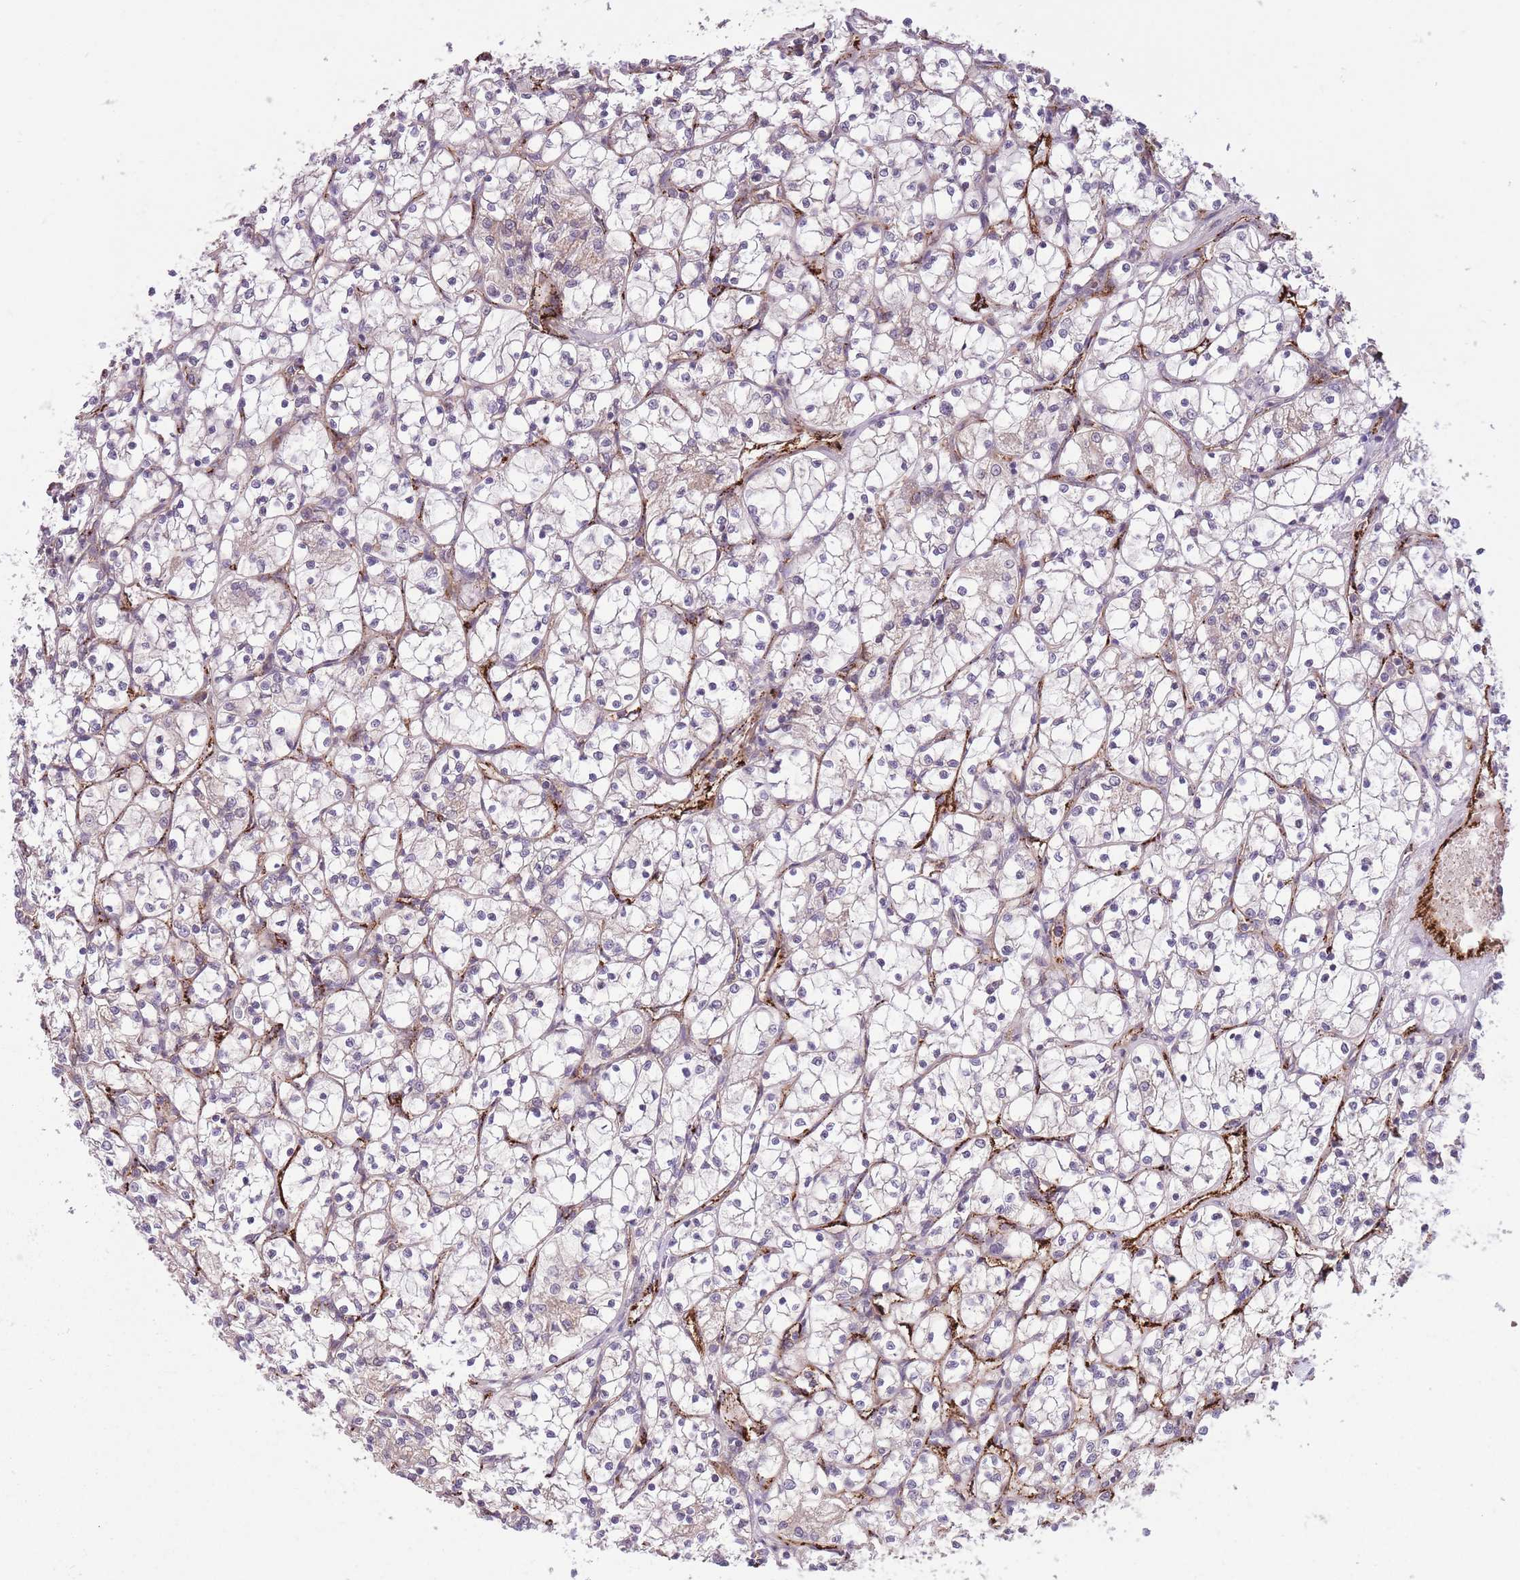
{"staining": {"intensity": "negative", "quantity": "none", "location": "none"}, "tissue": "renal cancer", "cell_type": "Tumor cells", "image_type": "cancer", "snomed": [{"axis": "morphology", "description": "Adenocarcinoma, NOS"}, {"axis": "topography", "description": "Kidney"}], "caption": "This photomicrograph is of renal adenocarcinoma stained with IHC to label a protein in brown with the nuclei are counter-stained blue. There is no staining in tumor cells.", "gene": "CISH", "patient": {"sex": "female", "age": 69}}